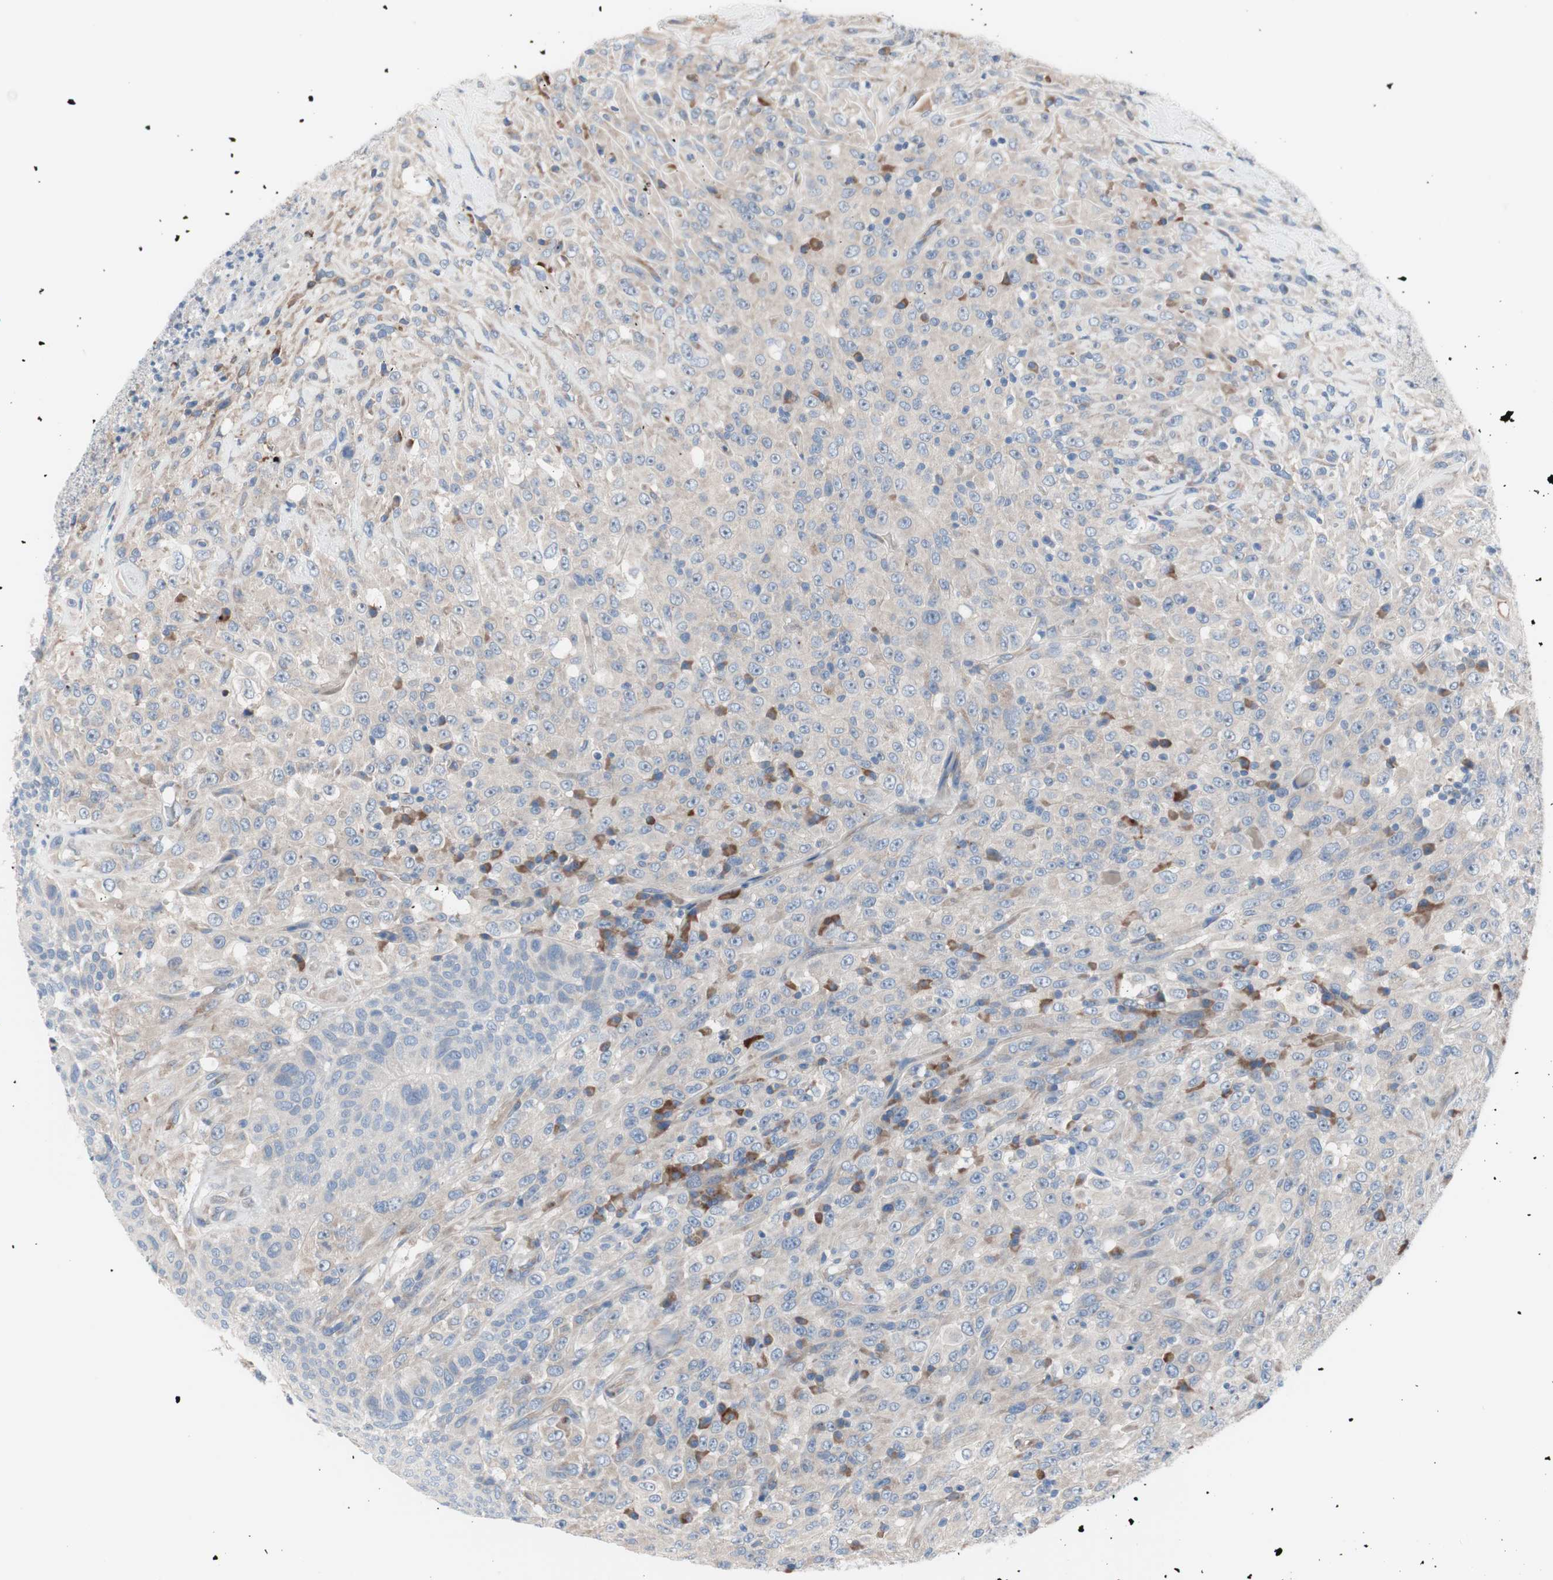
{"staining": {"intensity": "negative", "quantity": "none", "location": "none"}, "tissue": "urothelial cancer", "cell_type": "Tumor cells", "image_type": "cancer", "snomed": [{"axis": "morphology", "description": "Urothelial carcinoma, High grade"}, {"axis": "topography", "description": "Urinary bladder"}], "caption": "DAB (3,3'-diaminobenzidine) immunohistochemical staining of human urothelial carcinoma (high-grade) reveals no significant positivity in tumor cells.", "gene": "KANSL1", "patient": {"sex": "male", "age": 66}}